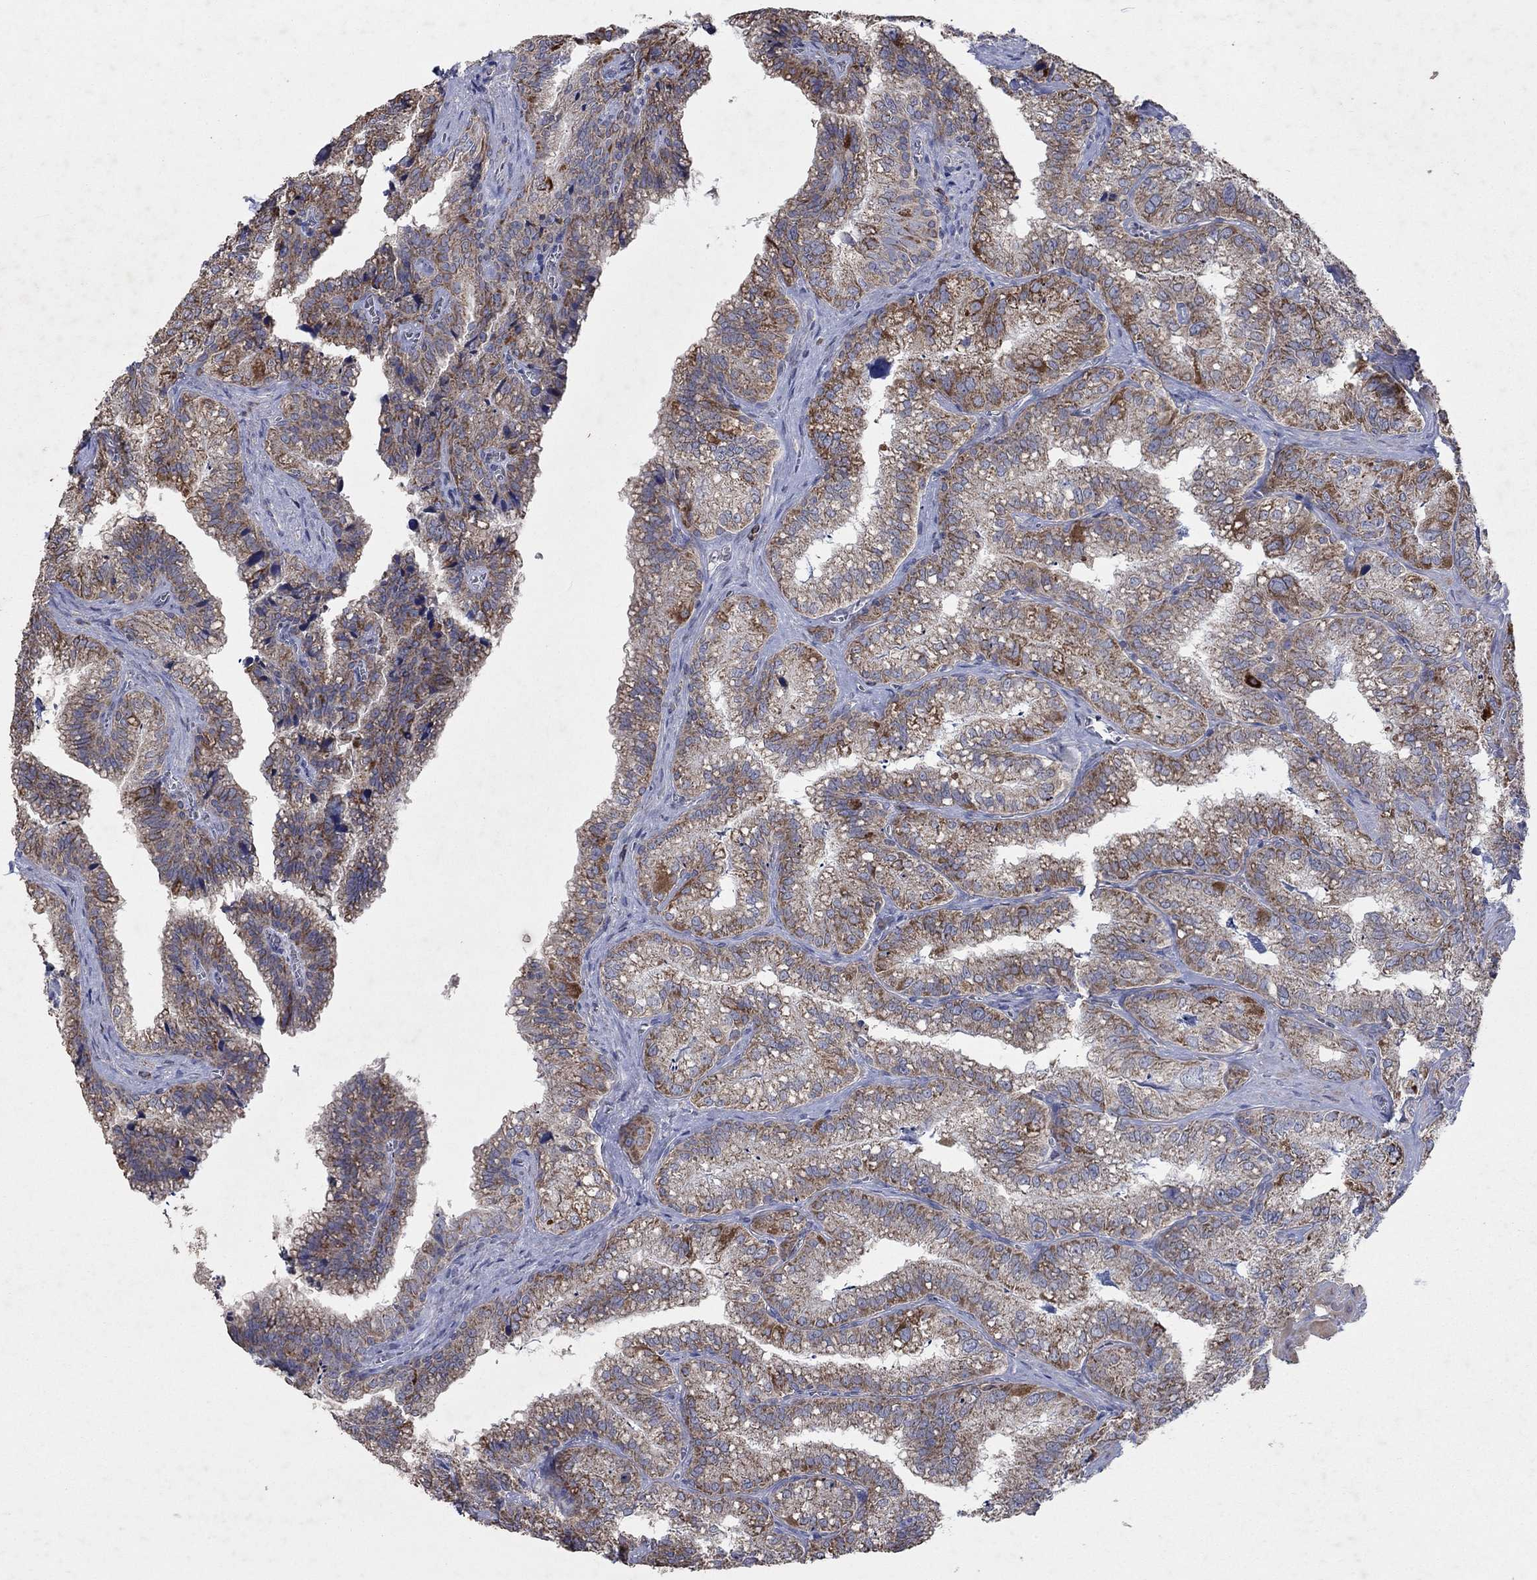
{"staining": {"intensity": "moderate", "quantity": ">75%", "location": "cytoplasmic/membranous"}, "tissue": "seminal vesicle", "cell_type": "Glandular cells", "image_type": "normal", "snomed": [{"axis": "morphology", "description": "Normal tissue, NOS"}, {"axis": "topography", "description": "Seminal veicle"}], "caption": "Immunohistochemistry photomicrograph of benign seminal vesicle: human seminal vesicle stained using IHC exhibits medium levels of moderate protein expression localized specifically in the cytoplasmic/membranous of glandular cells, appearing as a cytoplasmic/membranous brown color.", "gene": "NCEH1", "patient": {"sex": "male", "age": 57}}